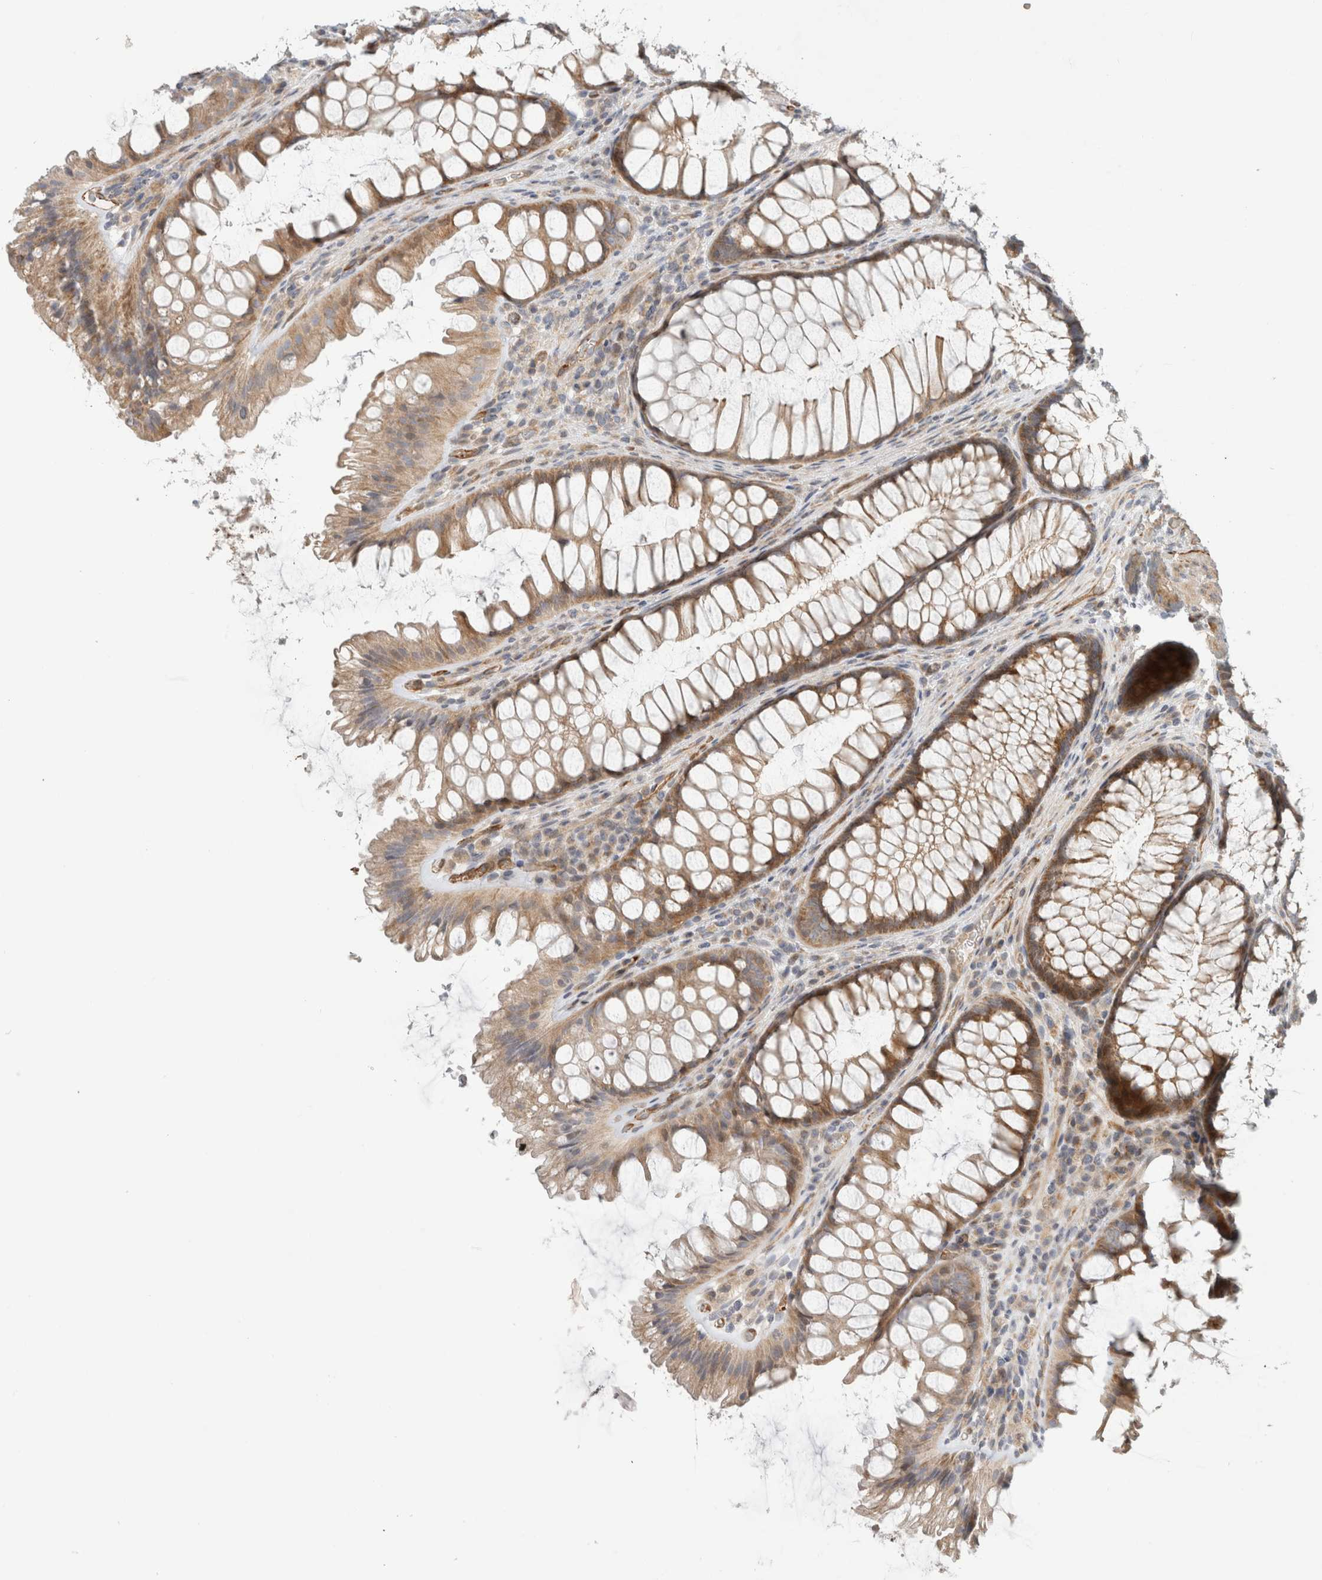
{"staining": {"intensity": "moderate", "quantity": ">75%", "location": "cytoplasmic/membranous"}, "tissue": "colon", "cell_type": "Endothelial cells", "image_type": "normal", "snomed": [{"axis": "morphology", "description": "Normal tissue, NOS"}, {"axis": "topography", "description": "Colon"}], "caption": "Colon stained with DAB immunohistochemistry reveals medium levels of moderate cytoplasmic/membranous staining in approximately >75% of endothelial cells. (DAB (3,3'-diaminobenzidine) = brown stain, brightfield microscopy at high magnification).", "gene": "KPNA5", "patient": {"sex": "female", "age": 62}}